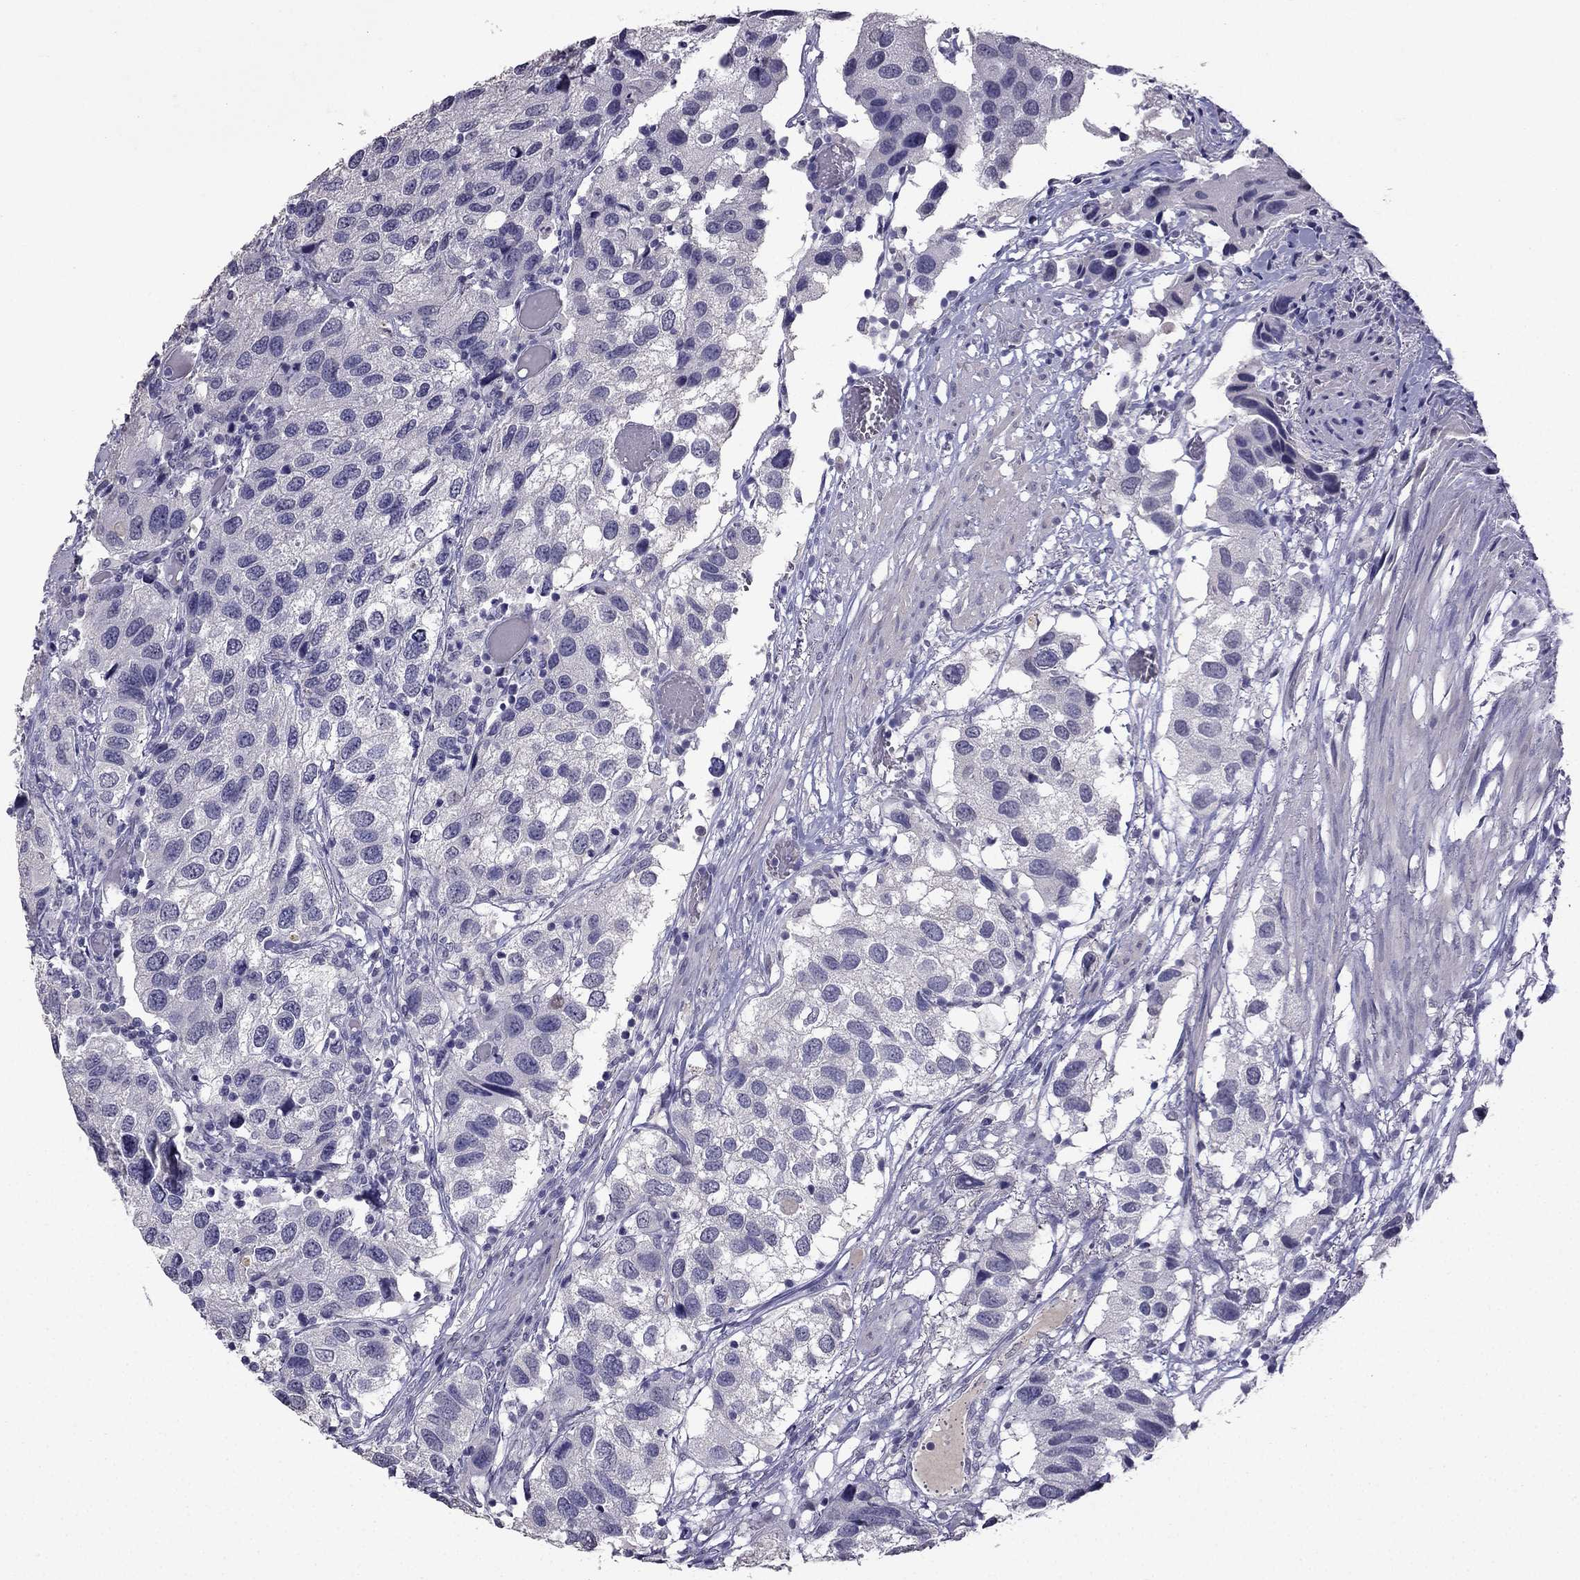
{"staining": {"intensity": "negative", "quantity": "none", "location": "none"}, "tissue": "urothelial cancer", "cell_type": "Tumor cells", "image_type": "cancer", "snomed": [{"axis": "morphology", "description": "Urothelial carcinoma, High grade"}, {"axis": "topography", "description": "Urinary bladder"}], "caption": "Histopathology image shows no protein expression in tumor cells of urothelial cancer tissue.", "gene": "SCG5", "patient": {"sex": "male", "age": 79}}